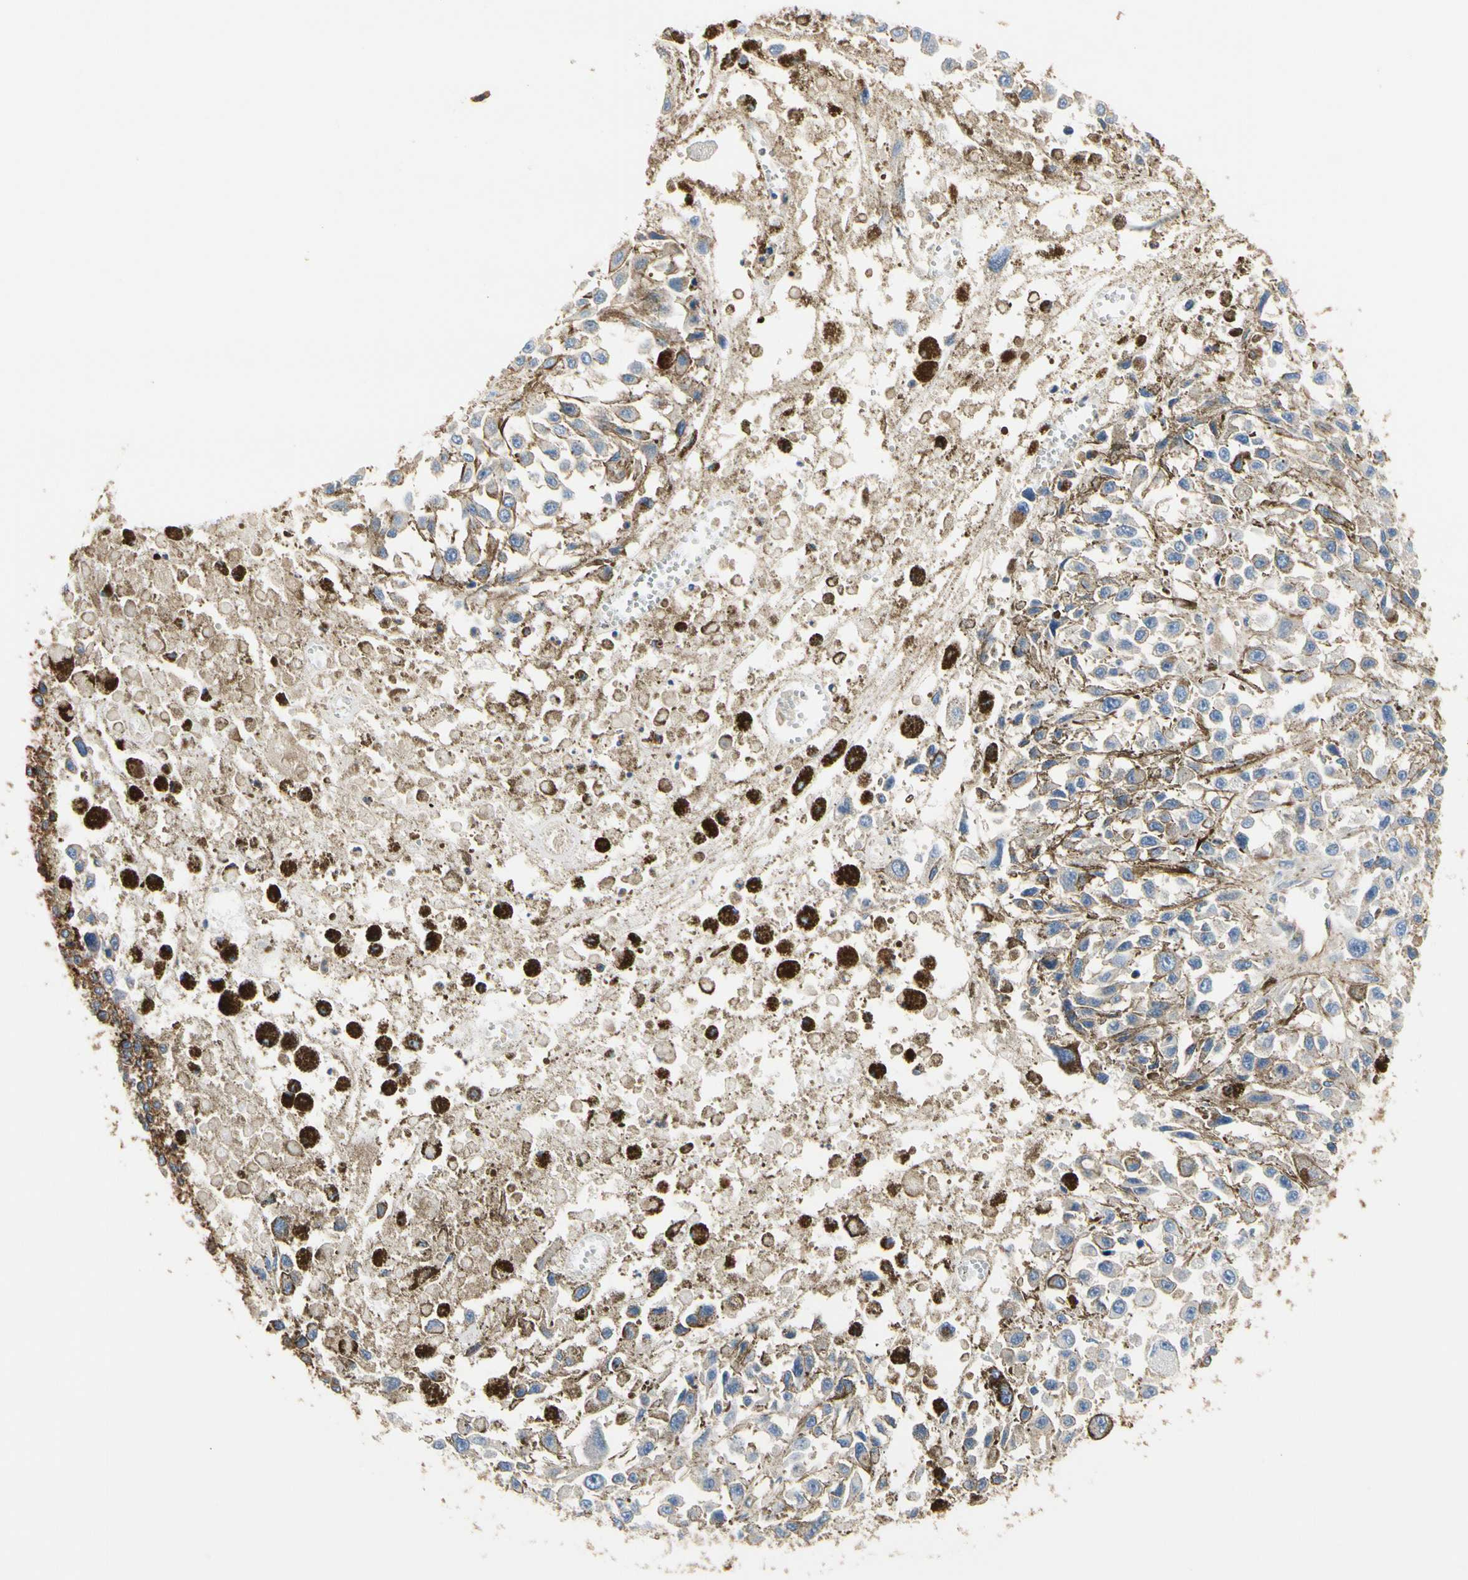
{"staining": {"intensity": "negative", "quantity": "none", "location": "none"}, "tissue": "melanoma", "cell_type": "Tumor cells", "image_type": "cancer", "snomed": [{"axis": "morphology", "description": "Malignant melanoma, Metastatic site"}, {"axis": "topography", "description": "Lymph node"}], "caption": "Image shows no protein expression in tumor cells of melanoma tissue.", "gene": "IL1RL1", "patient": {"sex": "male", "age": 59}}